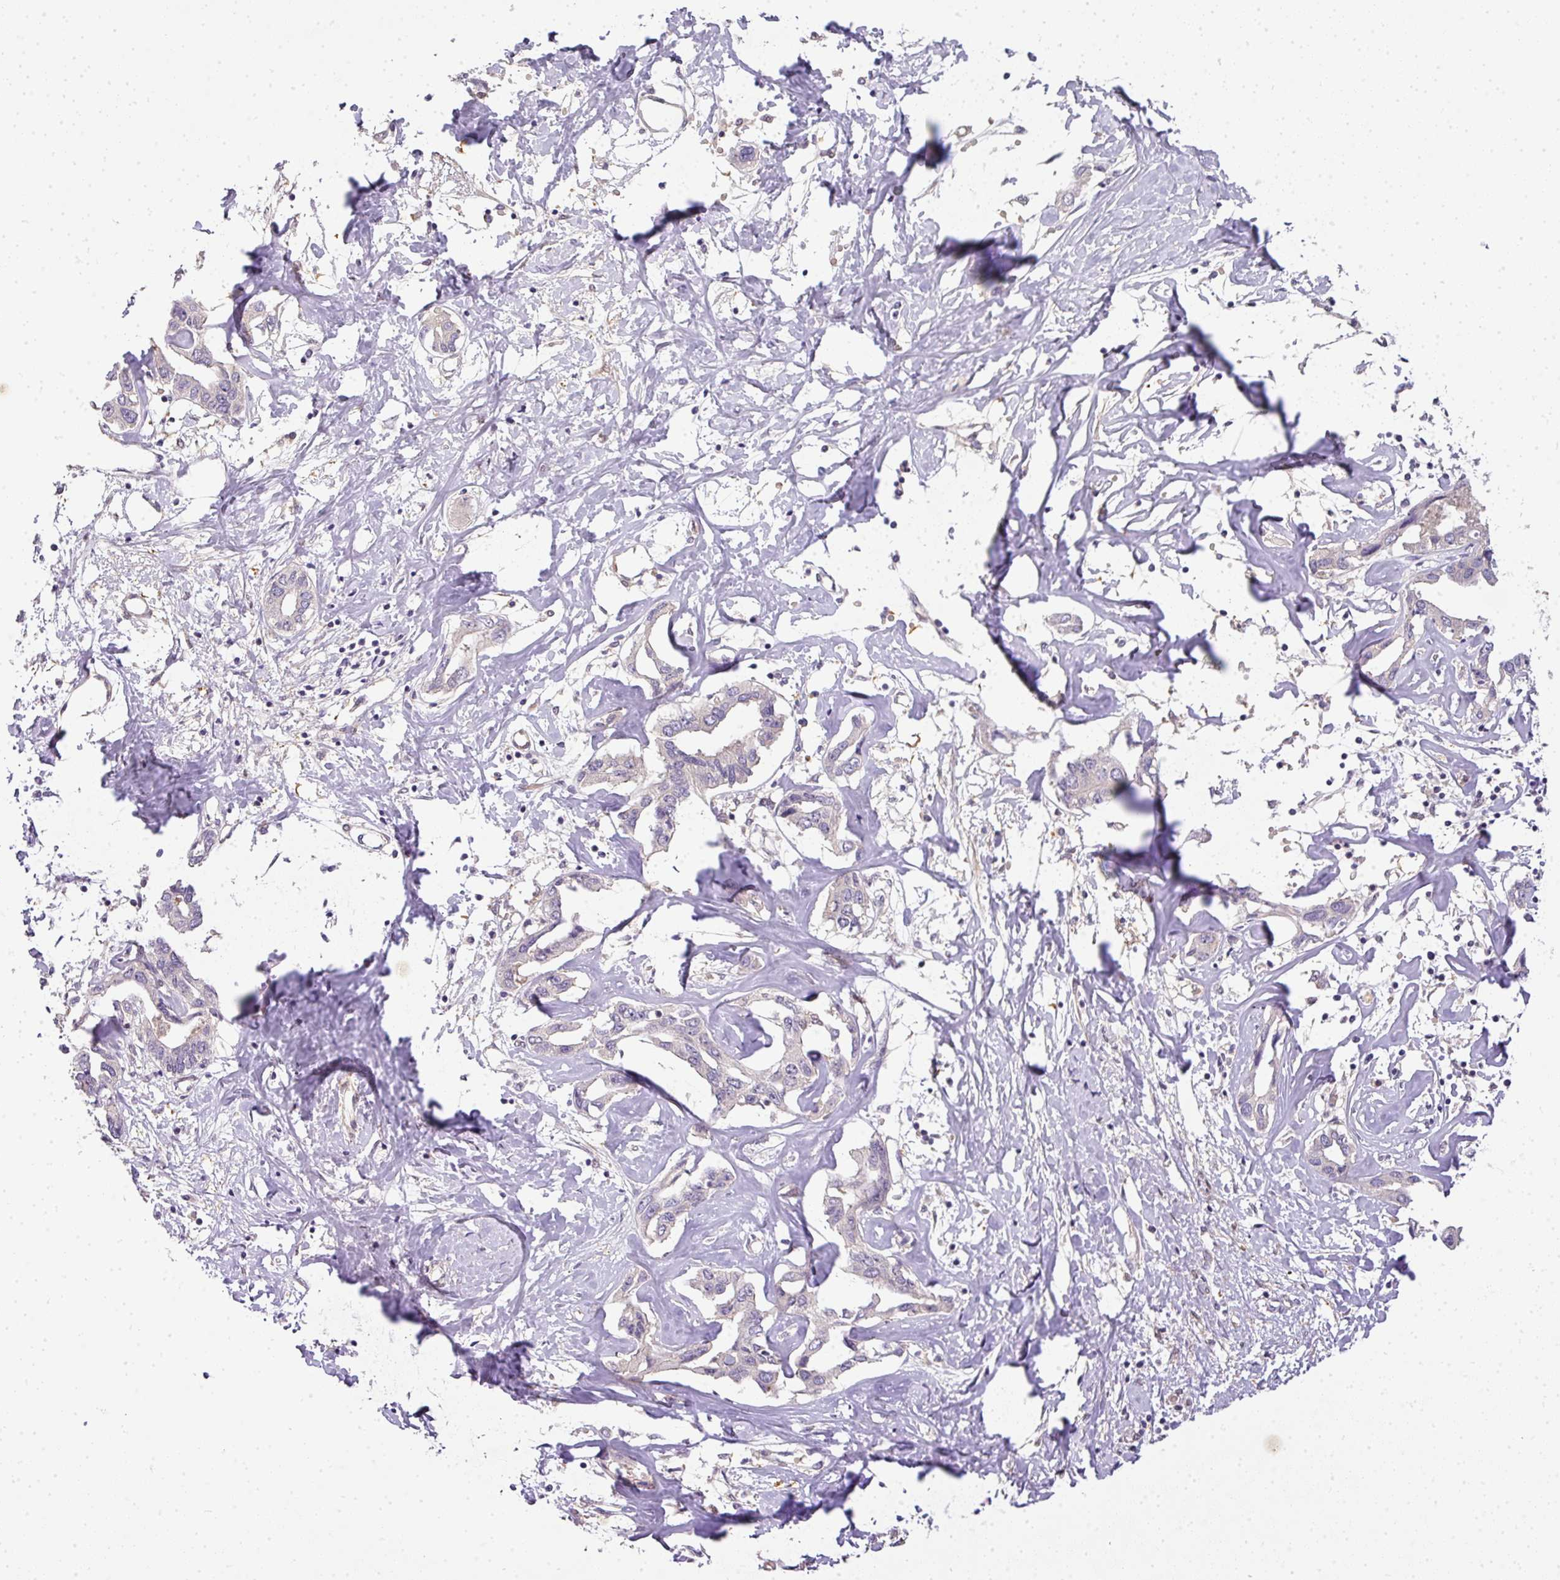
{"staining": {"intensity": "negative", "quantity": "none", "location": "none"}, "tissue": "liver cancer", "cell_type": "Tumor cells", "image_type": "cancer", "snomed": [{"axis": "morphology", "description": "Cholangiocarcinoma"}, {"axis": "topography", "description": "Liver"}], "caption": "This is a image of immunohistochemistry staining of liver cancer, which shows no positivity in tumor cells.", "gene": "ADH5", "patient": {"sex": "male", "age": 59}}